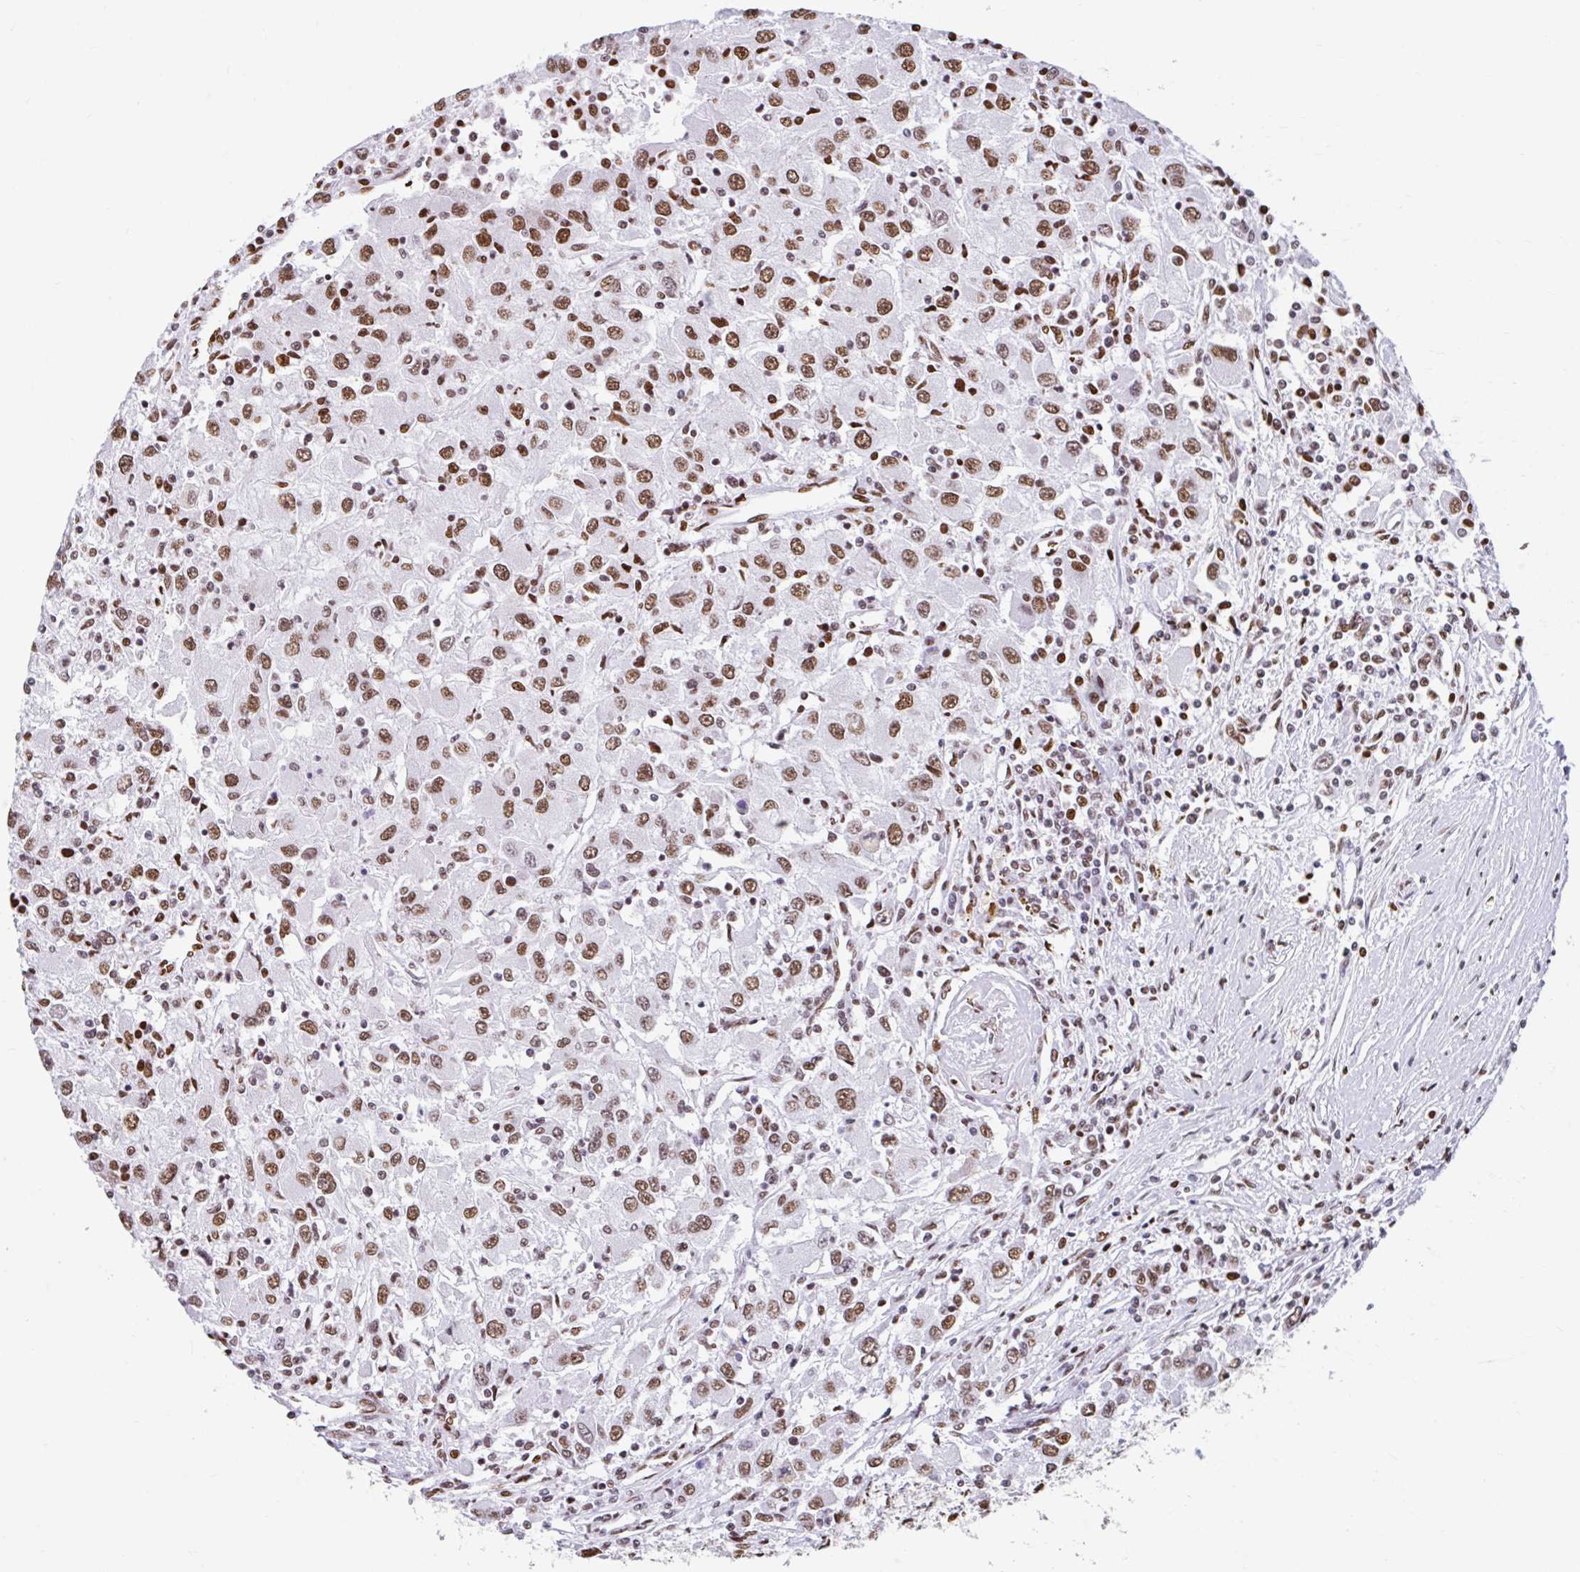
{"staining": {"intensity": "moderate", "quantity": ">75%", "location": "nuclear"}, "tissue": "renal cancer", "cell_type": "Tumor cells", "image_type": "cancer", "snomed": [{"axis": "morphology", "description": "Adenocarcinoma, NOS"}, {"axis": "topography", "description": "Kidney"}], "caption": "Human renal adenocarcinoma stained with a brown dye exhibits moderate nuclear positive staining in about >75% of tumor cells.", "gene": "KHDRBS1", "patient": {"sex": "female", "age": 67}}